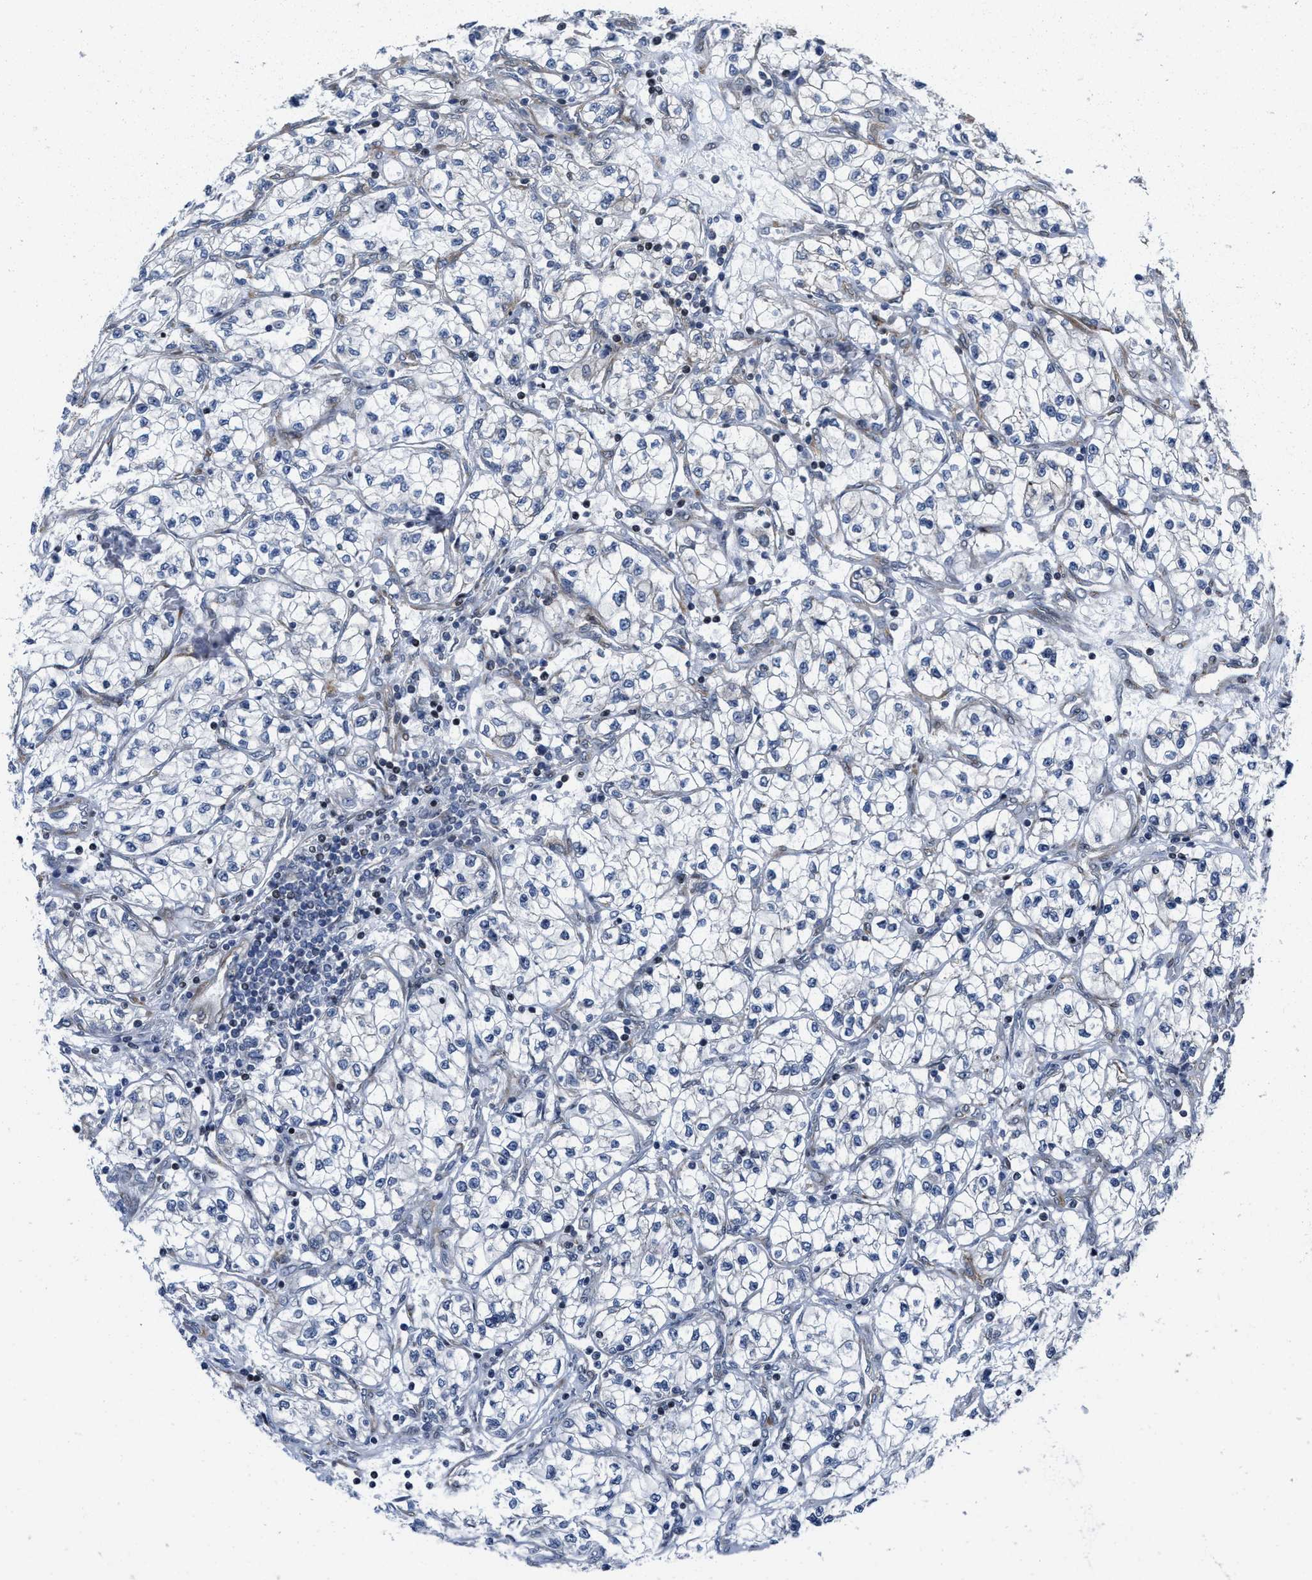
{"staining": {"intensity": "negative", "quantity": "none", "location": "none"}, "tissue": "renal cancer", "cell_type": "Tumor cells", "image_type": "cancer", "snomed": [{"axis": "morphology", "description": "Adenocarcinoma, NOS"}, {"axis": "topography", "description": "Kidney"}], "caption": "Tumor cells are negative for protein expression in human renal adenocarcinoma. The staining was performed using DAB (3,3'-diaminobenzidine) to visualize the protein expression in brown, while the nuclei were stained in blue with hematoxylin (Magnification: 20x).", "gene": "TGFB1I1", "patient": {"sex": "female", "age": 57}}